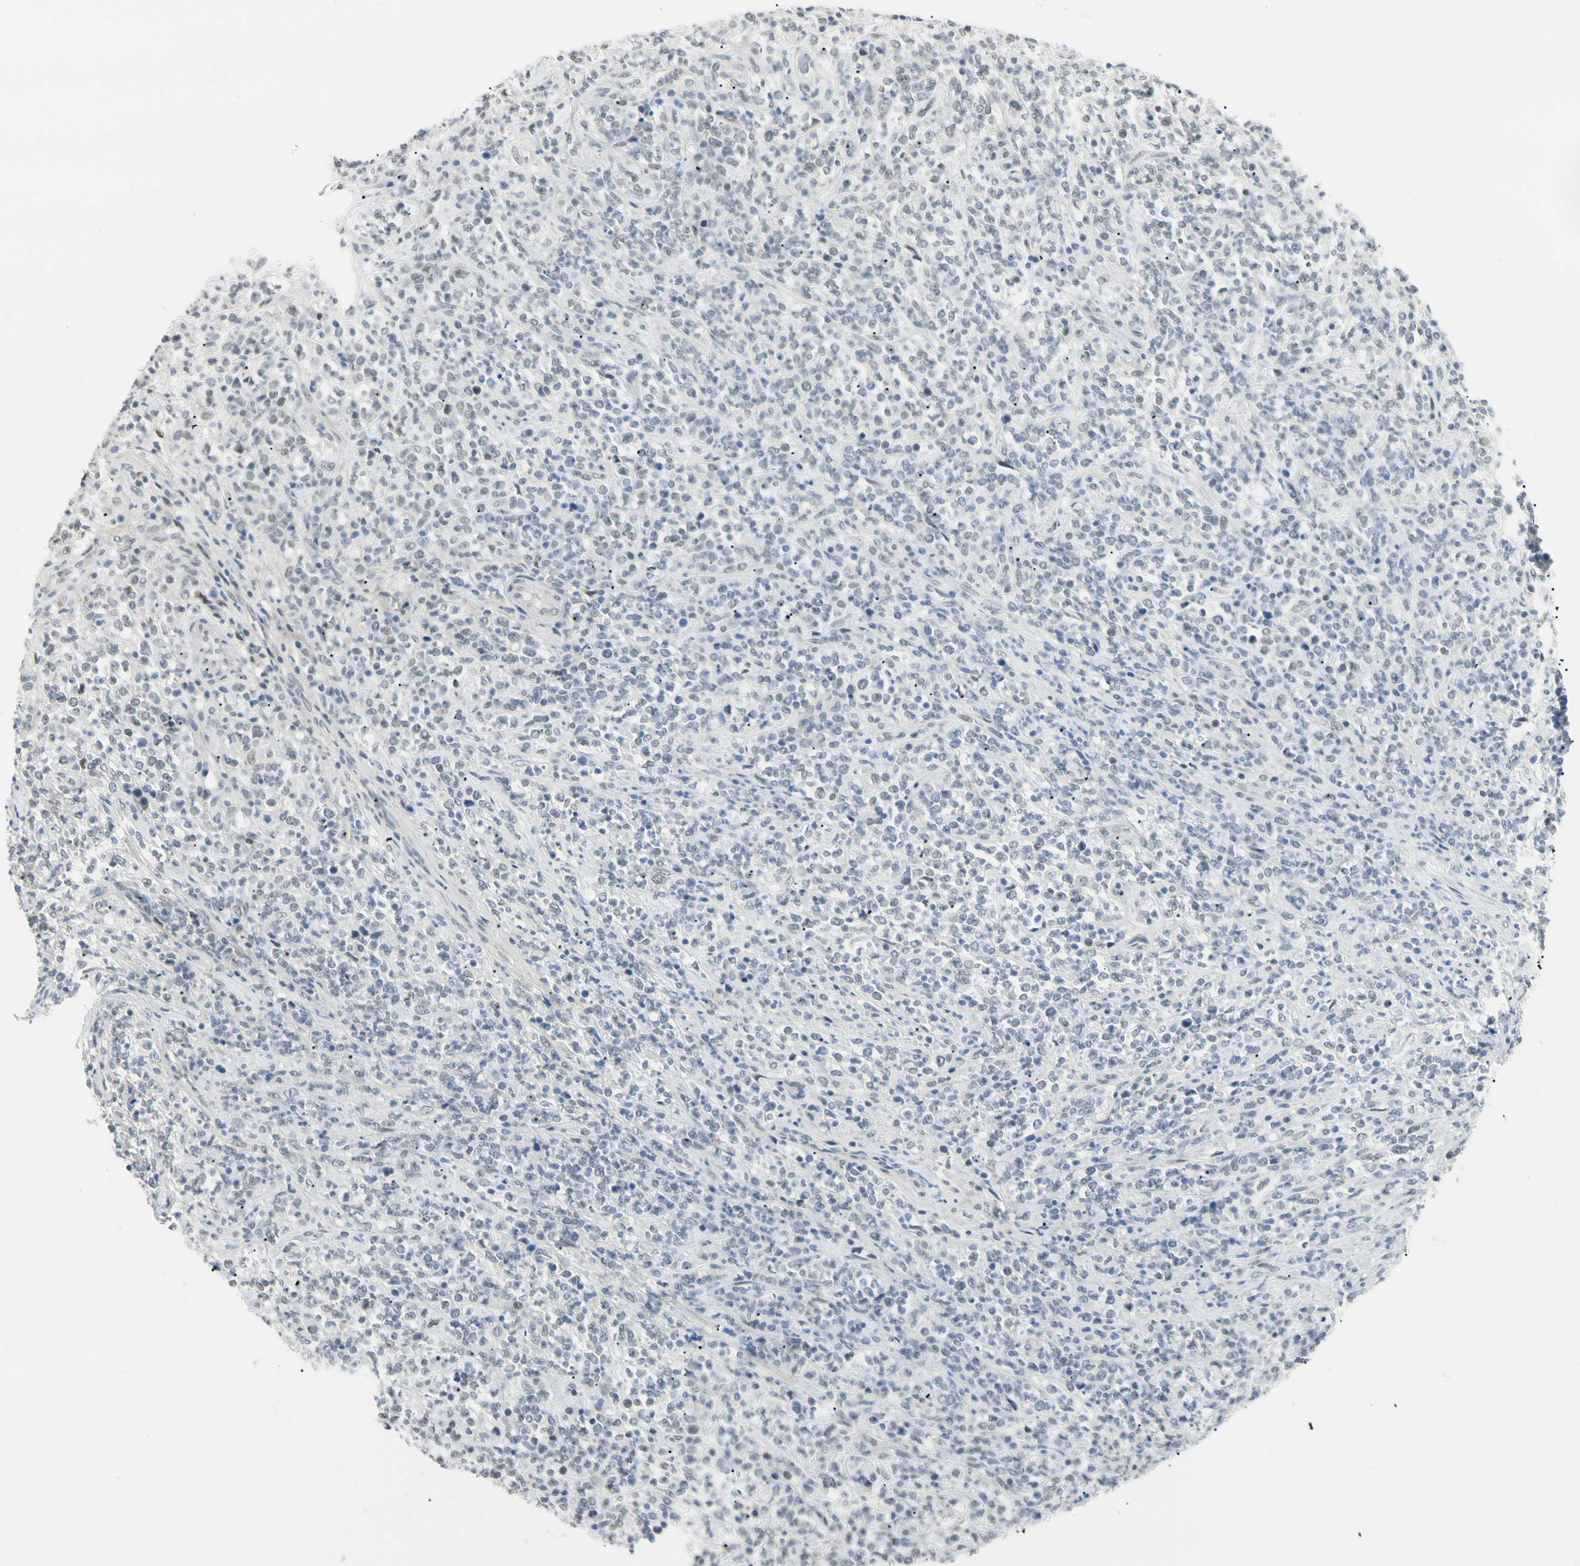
{"staining": {"intensity": "negative", "quantity": "none", "location": "none"}, "tissue": "lymphoma", "cell_type": "Tumor cells", "image_type": "cancer", "snomed": [{"axis": "morphology", "description": "Malignant lymphoma, non-Hodgkin's type, High grade"}, {"axis": "topography", "description": "Soft tissue"}], "caption": "Tumor cells are negative for protein expression in human lymphoma. The staining was performed using DAB (3,3'-diaminobenzidine) to visualize the protein expression in brown, while the nuclei were stained in blue with hematoxylin (Magnification: 20x).", "gene": "ASPN", "patient": {"sex": "male", "age": 18}}